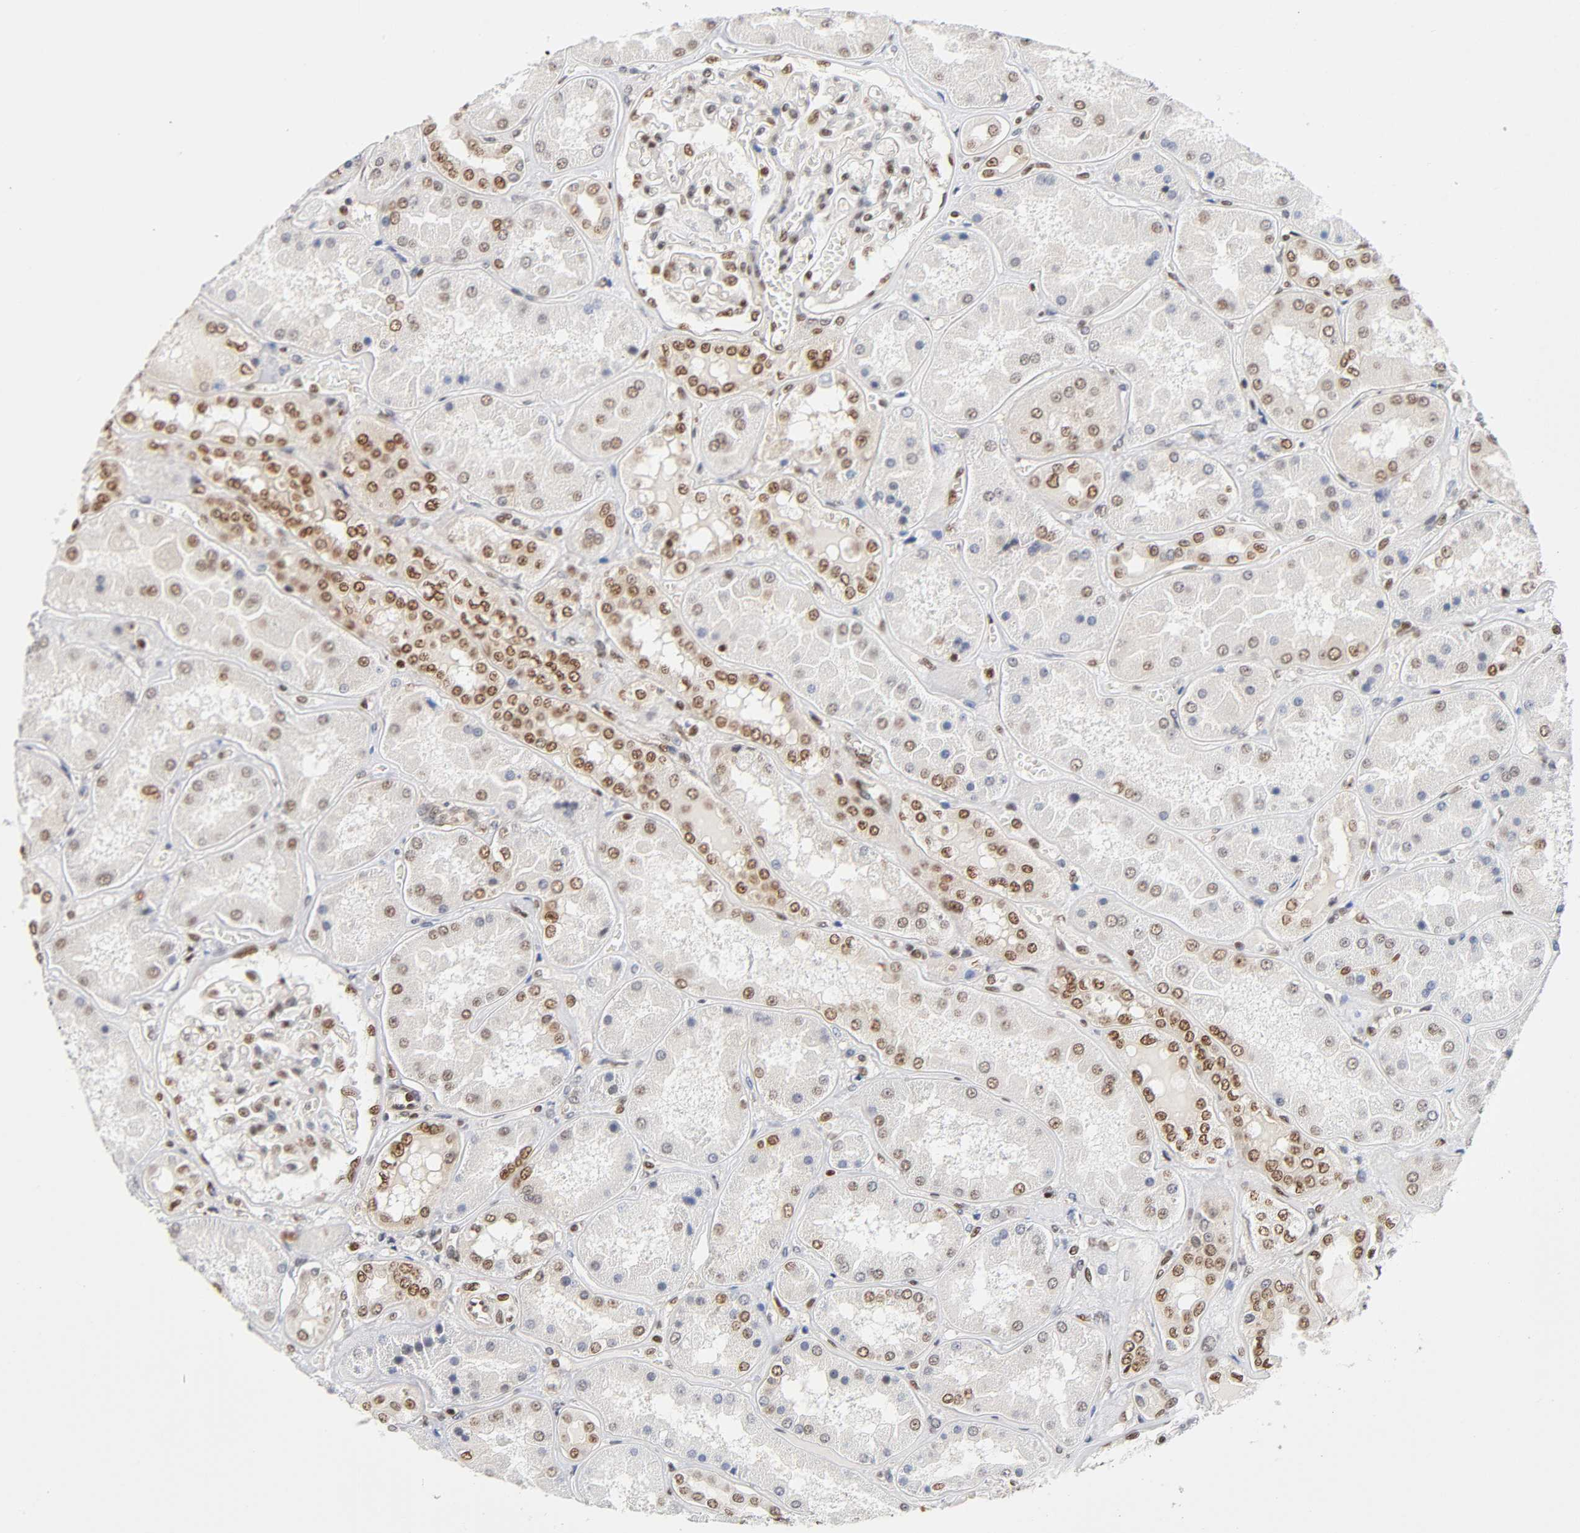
{"staining": {"intensity": "strong", "quantity": ">75%", "location": "nuclear"}, "tissue": "kidney", "cell_type": "Cells in glomeruli", "image_type": "normal", "snomed": [{"axis": "morphology", "description": "Normal tissue, NOS"}, {"axis": "topography", "description": "Kidney"}], "caption": "Immunohistochemical staining of benign kidney exhibits high levels of strong nuclear expression in about >75% of cells in glomeruli.", "gene": "ILKAP", "patient": {"sex": "female", "age": 56}}